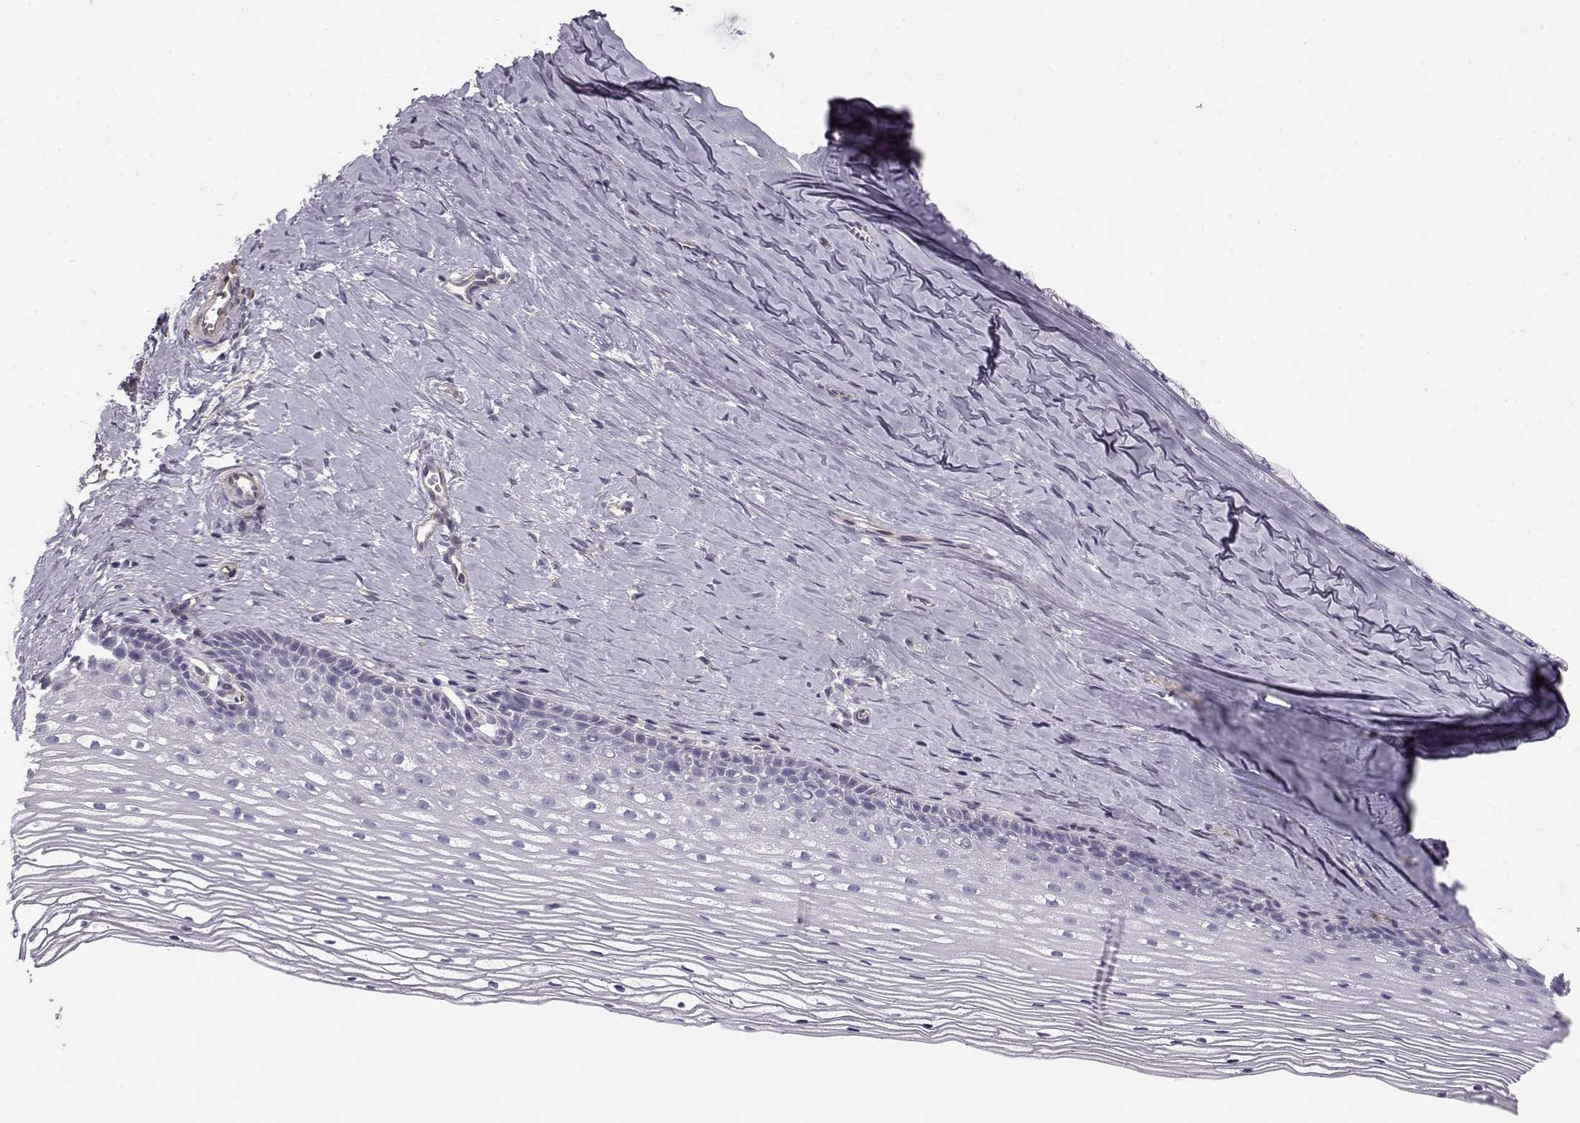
{"staining": {"intensity": "negative", "quantity": "none", "location": "none"}, "tissue": "cervix", "cell_type": "Glandular cells", "image_type": "normal", "snomed": [{"axis": "morphology", "description": "Normal tissue, NOS"}, {"axis": "topography", "description": "Cervix"}], "caption": "Immunohistochemistry (IHC) photomicrograph of normal cervix stained for a protein (brown), which shows no staining in glandular cells.", "gene": "MYO1A", "patient": {"sex": "female", "age": 40}}